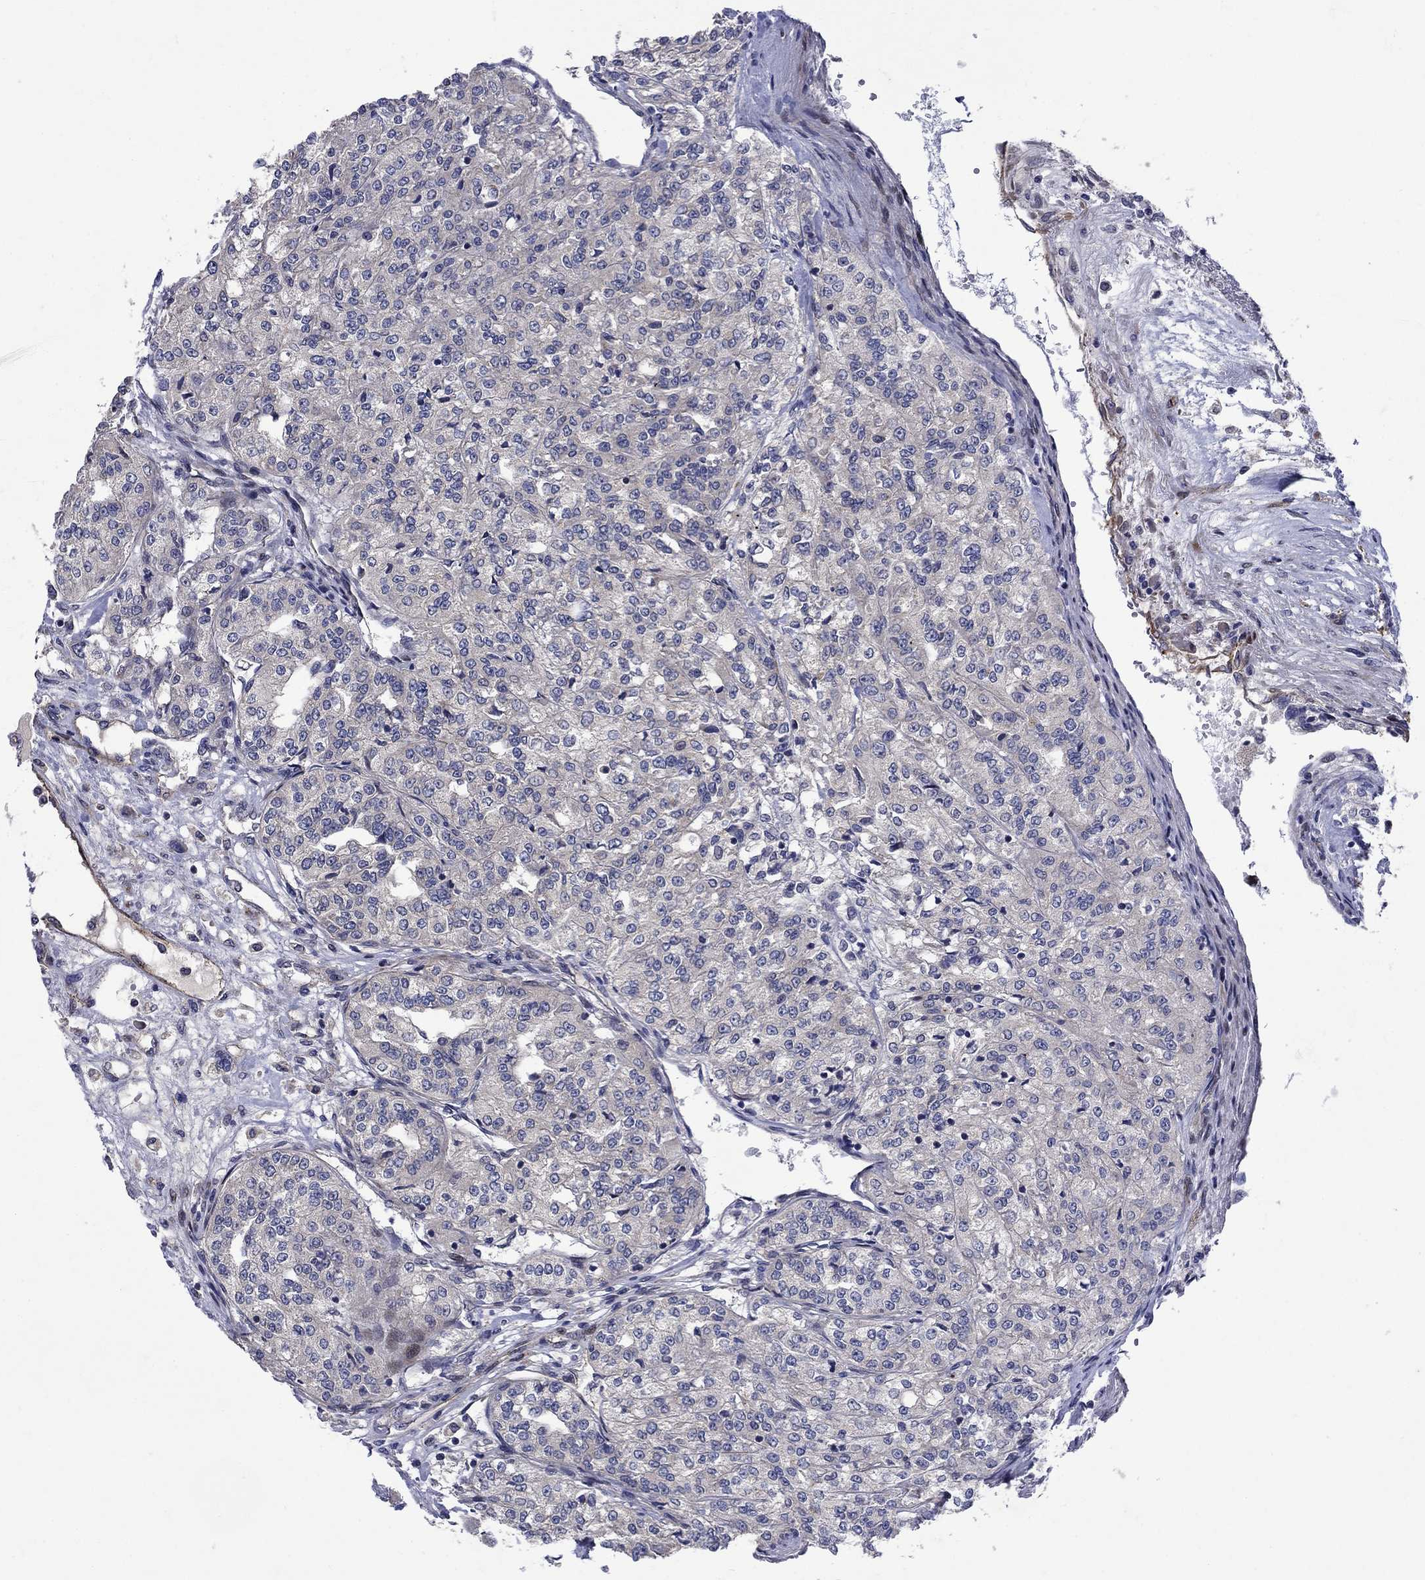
{"staining": {"intensity": "negative", "quantity": "none", "location": "none"}, "tissue": "renal cancer", "cell_type": "Tumor cells", "image_type": "cancer", "snomed": [{"axis": "morphology", "description": "Adenocarcinoma, NOS"}, {"axis": "topography", "description": "Kidney"}], "caption": "High power microscopy image of an immunohistochemistry photomicrograph of adenocarcinoma (renal), revealing no significant positivity in tumor cells.", "gene": "SLC7A1", "patient": {"sex": "female", "age": 63}}